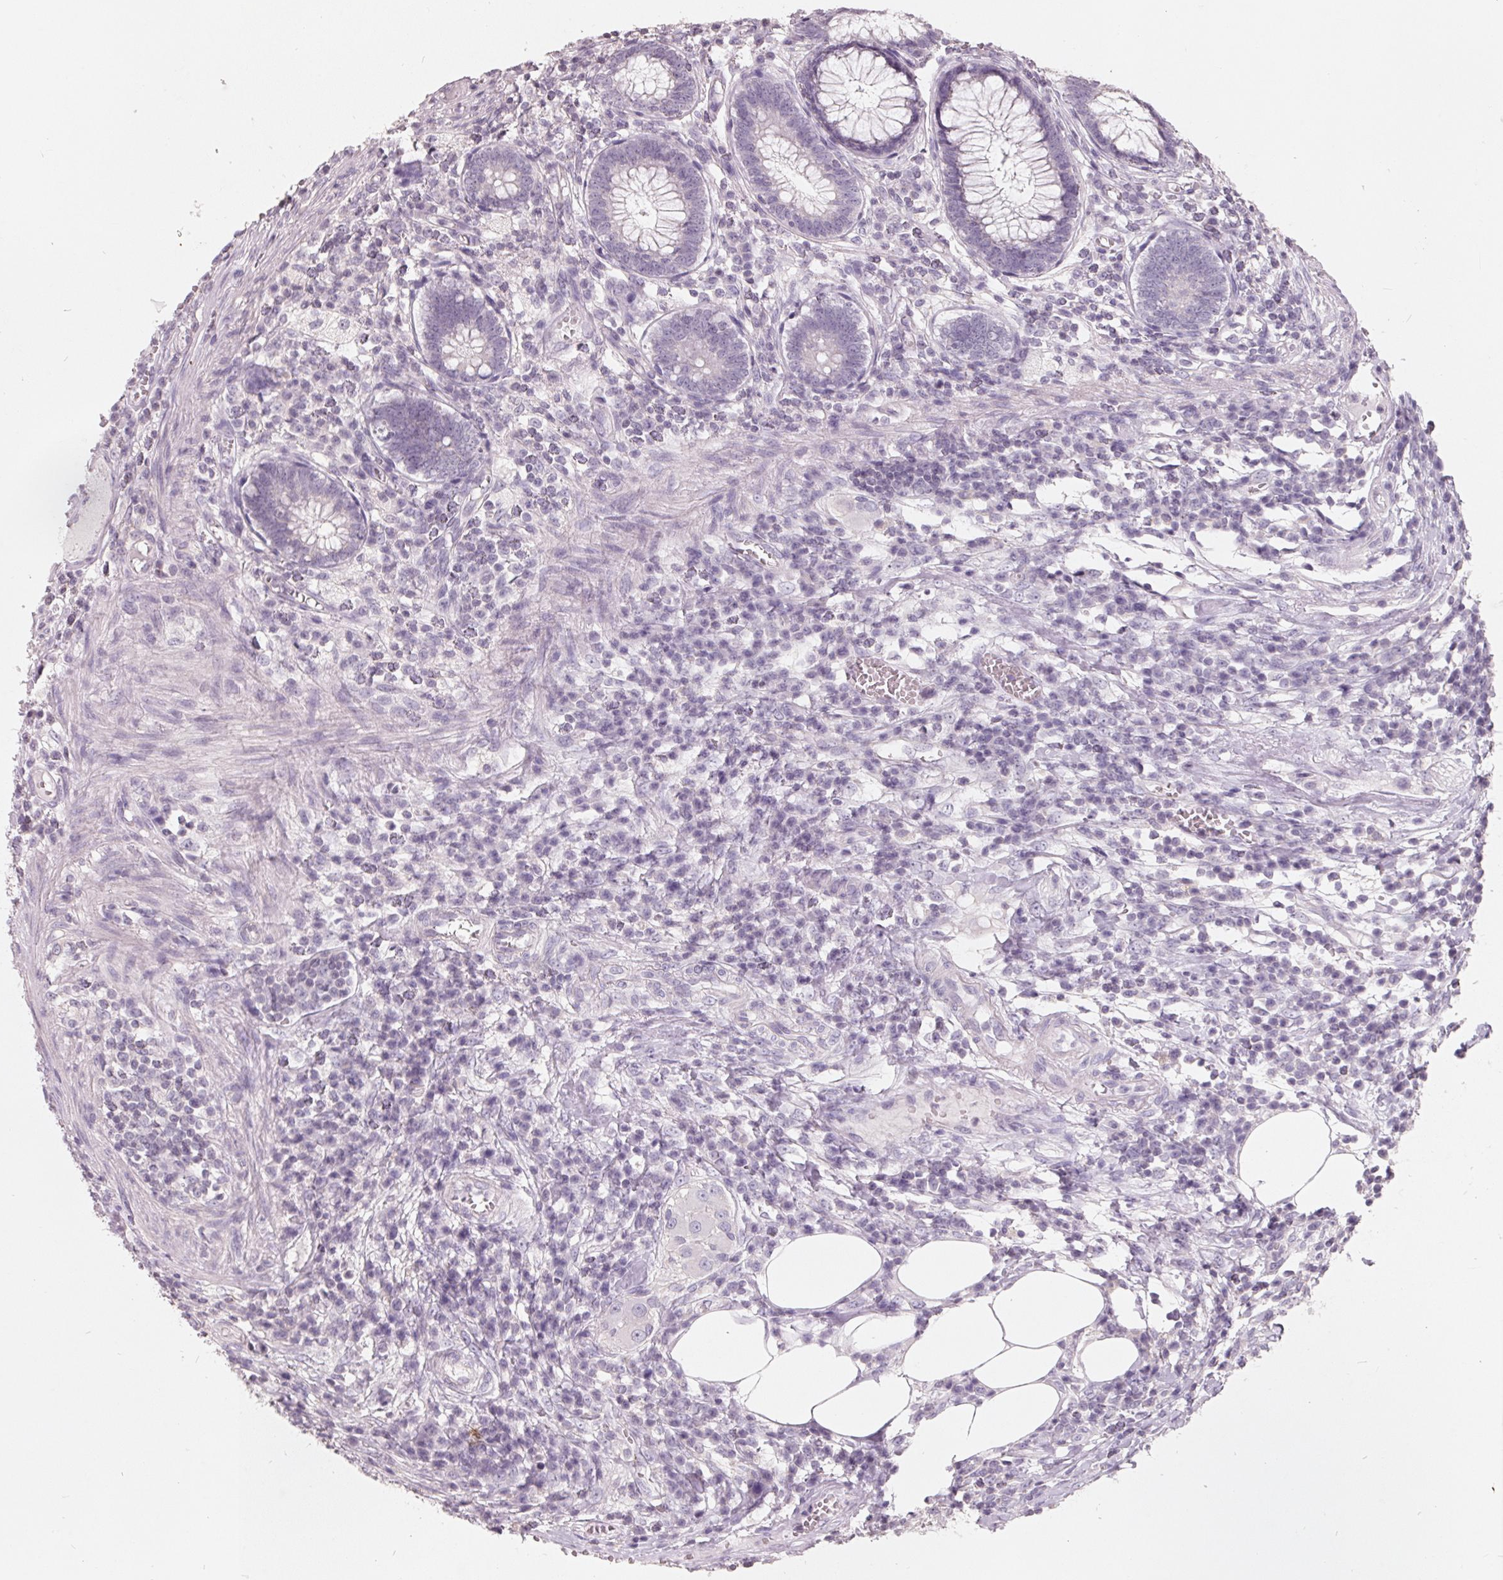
{"staining": {"intensity": "negative", "quantity": "none", "location": "none"}, "tissue": "colorectal cancer", "cell_type": "Tumor cells", "image_type": "cancer", "snomed": [{"axis": "morphology", "description": "Normal tissue, NOS"}, {"axis": "morphology", "description": "Adenocarcinoma, NOS"}, {"axis": "topography", "description": "Colon"}], "caption": "The micrograph shows no significant positivity in tumor cells of colorectal cancer.", "gene": "FTCD", "patient": {"sex": "male", "age": 65}}